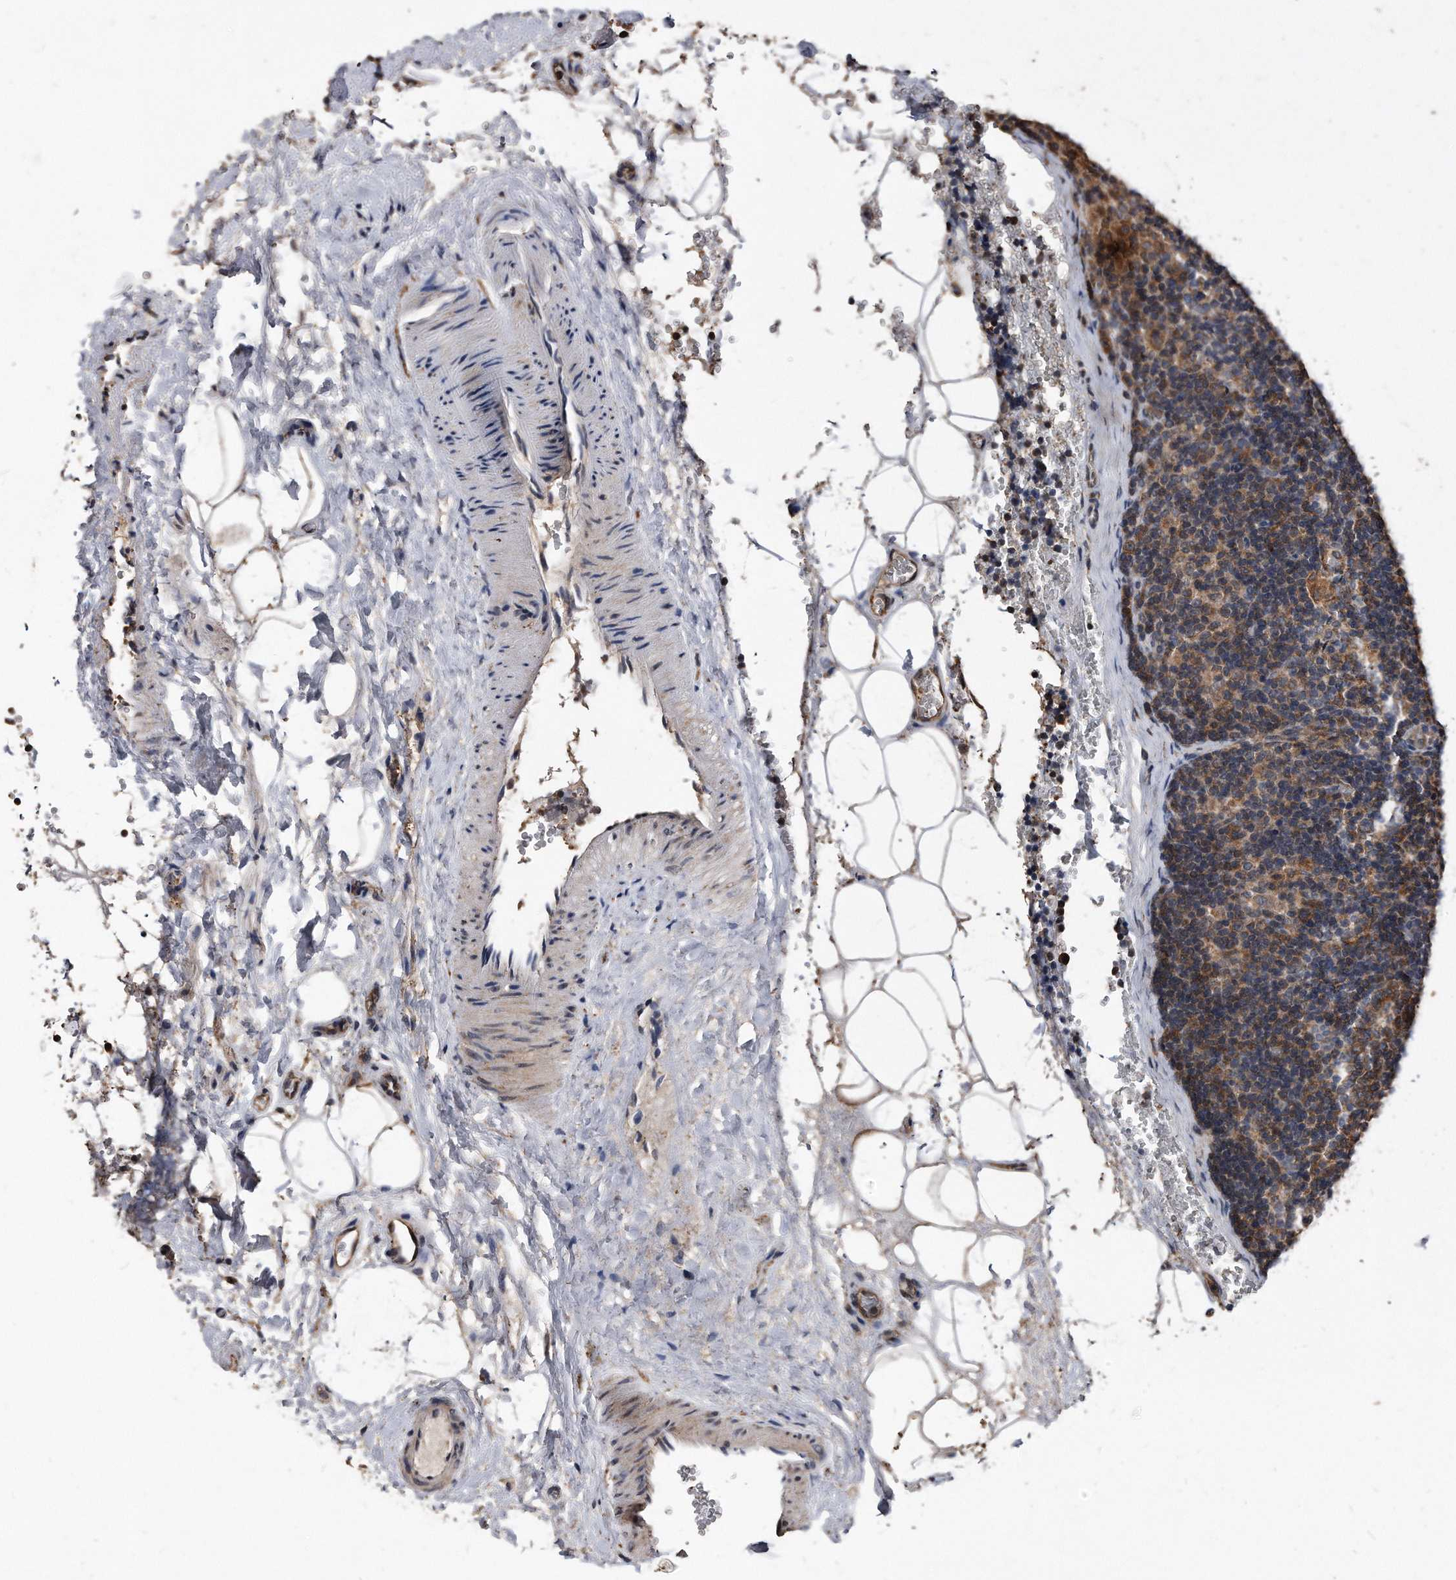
{"staining": {"intensity": "weak", "quantity": "<25%", "location": "cytoplasmic/membranous"}, "tissue": "lymph node", "cell_type": "Germinal center cells", "image_type": "normal", "snomed": [{"axis": "morphology", "description": "Normal tissue, NOS"}, {"axis": "topography", "description": "Lymph node"}], "caption": "High power microscopy micrograph of an IHC image of unremarkable lymph node, revealing no significant expression in germinal center cells. (Brightfield microscopy of DAB (3,3'-diaminobenzidine) immunohistochemistry (IHC) at high magnification).", "gene": "IL20RA", "patient": {"sex": "female", "age": 22}}